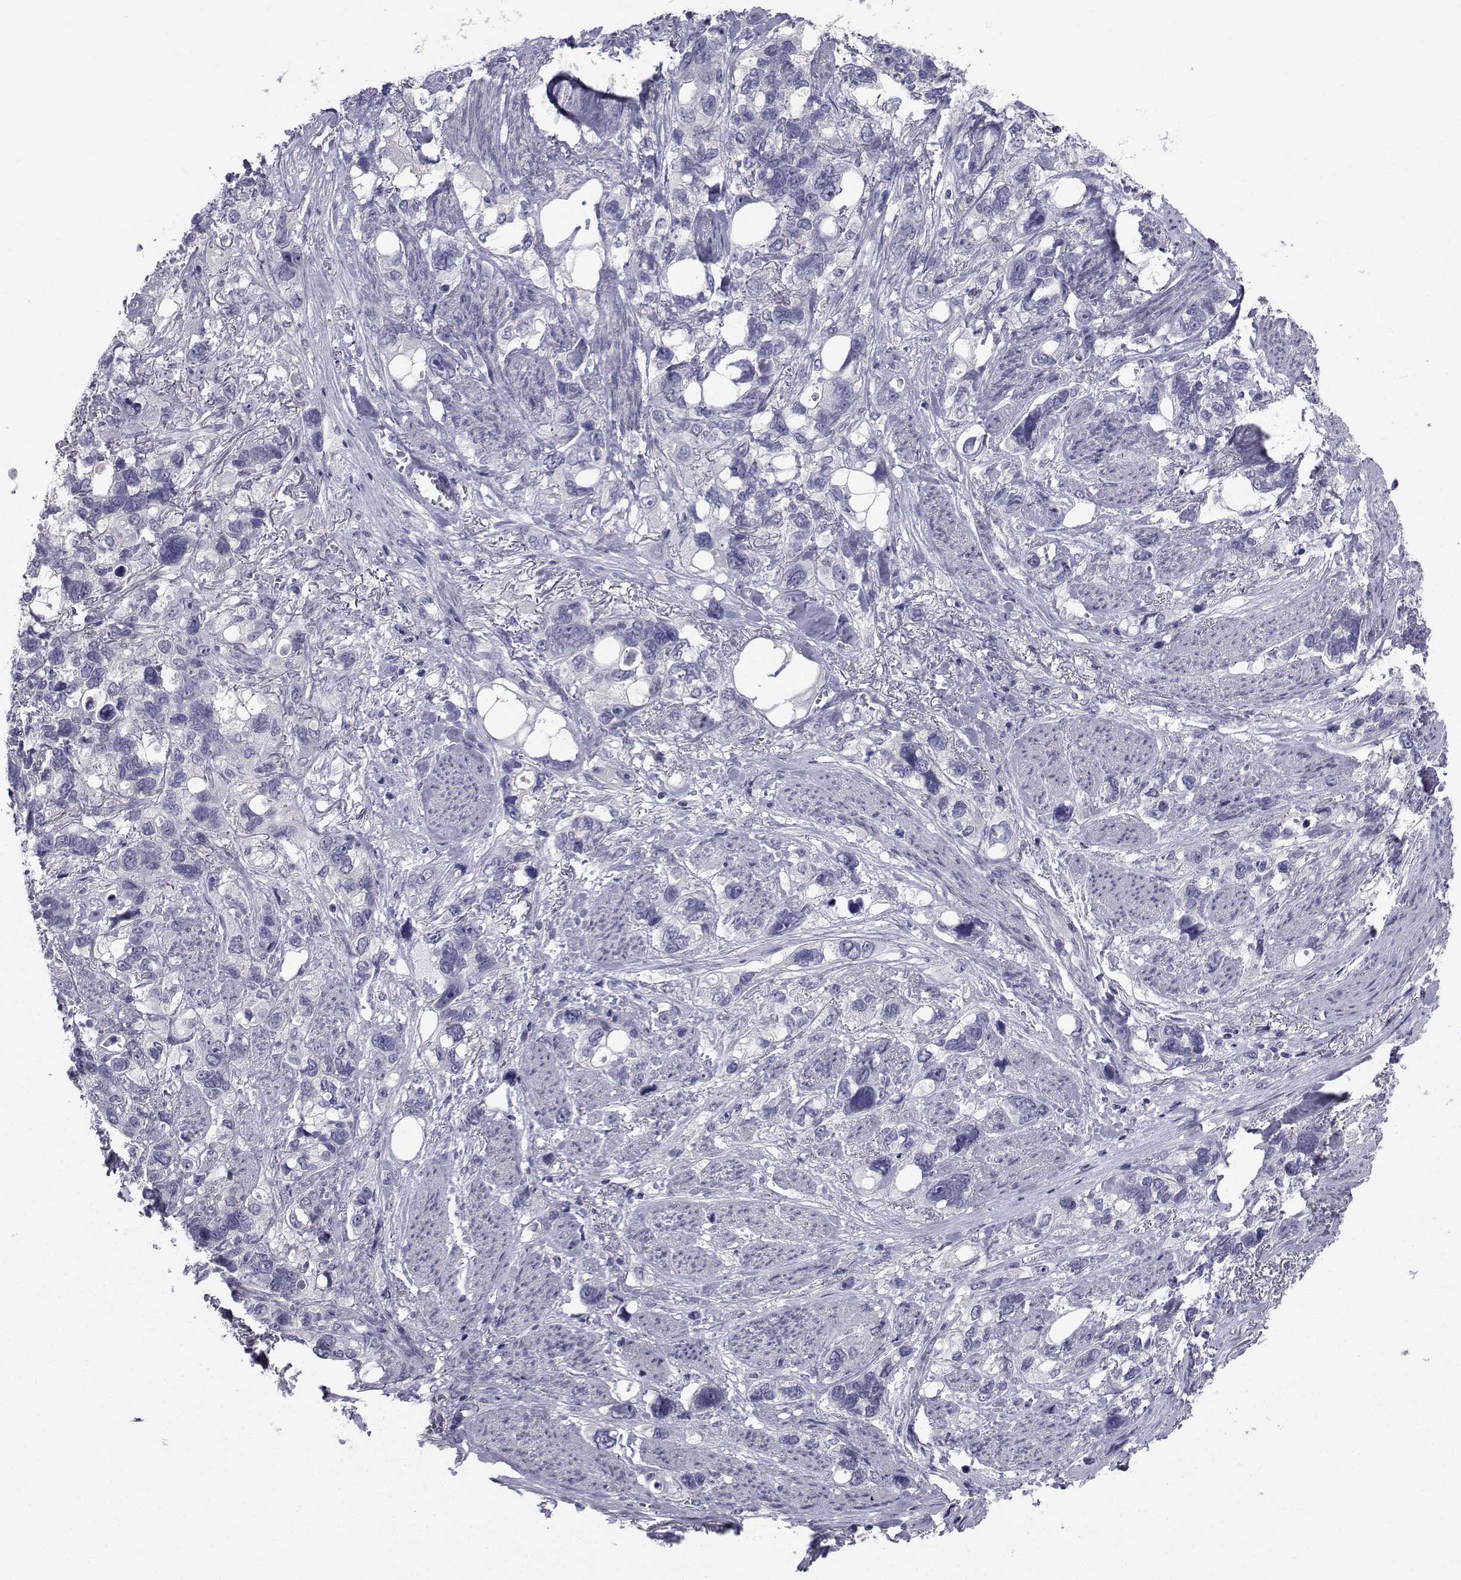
{"staining": {"intensity": "negative", "quantity": "none", "location": "none"}, "tissue": "stomach cancer", "cell_type": "Tumor cells", "image_type": "cancer", "snomed": [{"axis": "morphology", "description": "Adenocarcinoma, NOS"}, {"axis": "topography", "description": "Stomach, upper"}], "caption": "The photomicrograph displays no significant expression in tumor cells of stomach cancer.", "gene": "CHRNA1", "patient": {"sex": "female", "age": 81}}